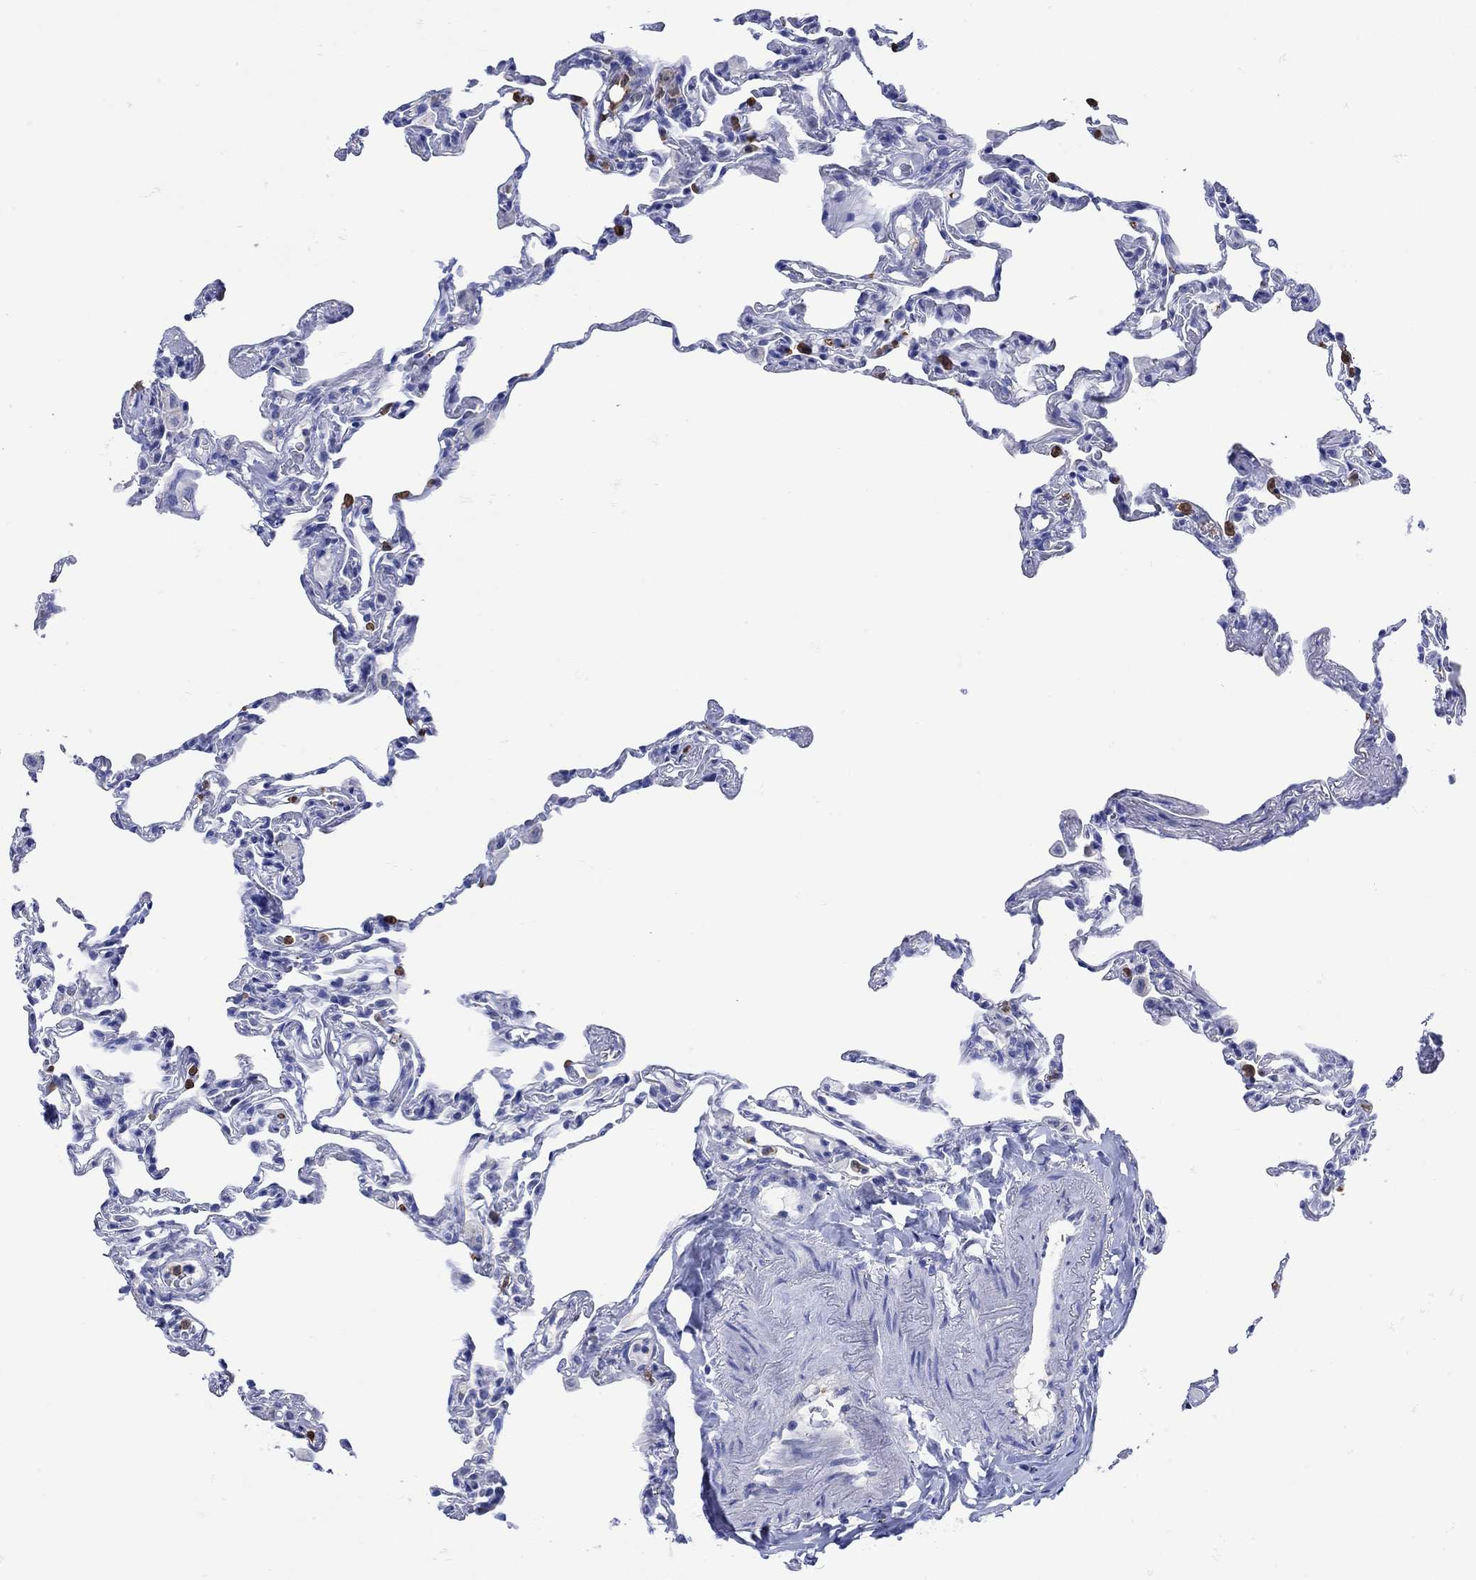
{"staining": {"intensity": "negative", "quantity": "none", "location": "none"}, "tissue": "lung", "cell_type": "Alveolar cells", "image_type": "normal", "snomed": [{"axis": "morphology", "description": "Normal tissue, NOS"}, {"axis": "topography", "description": "Lung"}], "caption": "IHC of unremarkable lung shows no positivity in alveolar cells.", "gene": "LINGO3", "patient": {"sex": "female", "age": 57}}